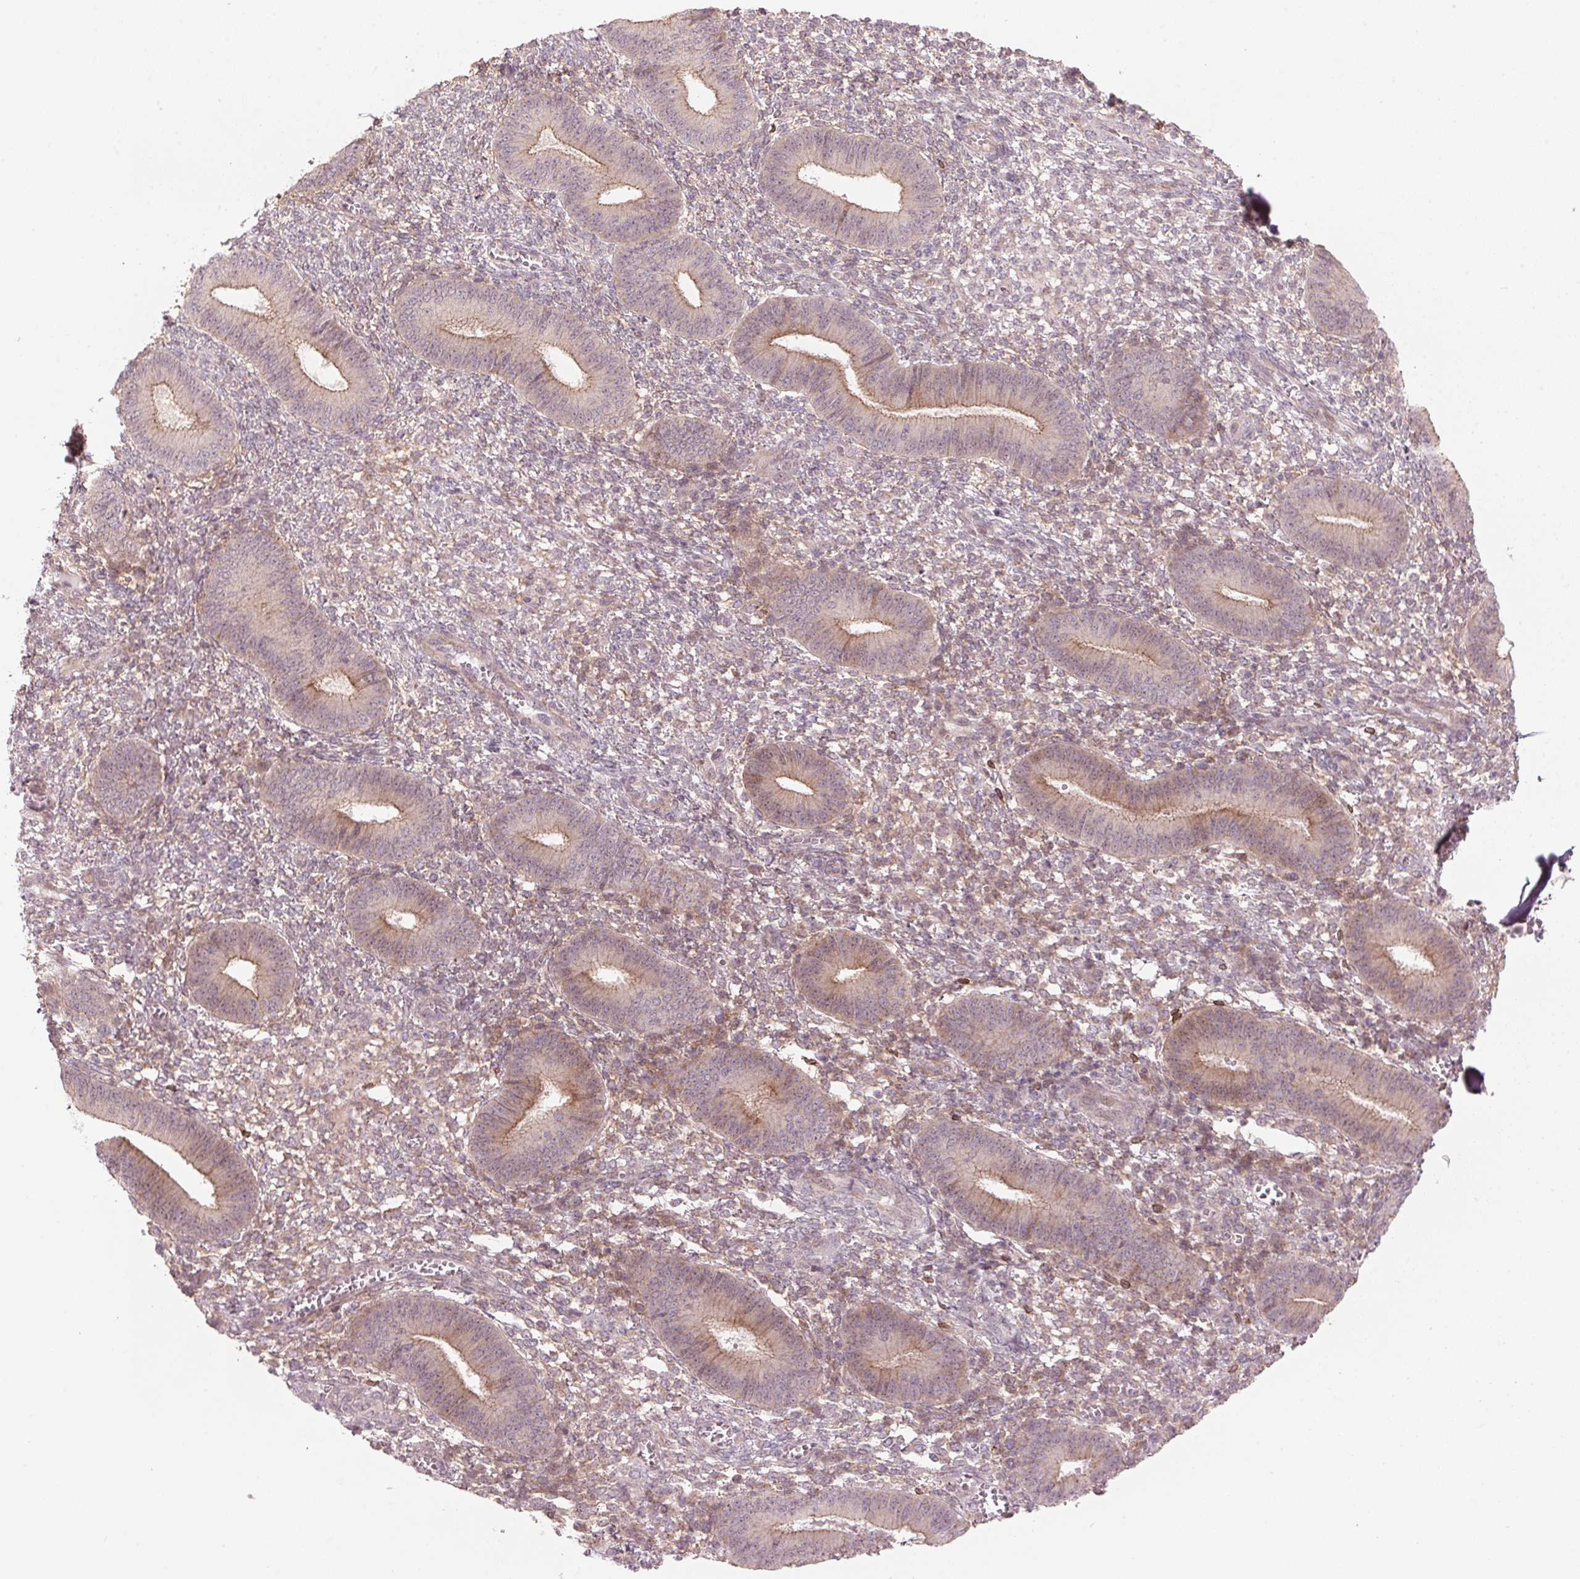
{"staining": {"intensity": "negative", "quantity": "none", "location": "none"}, "tissue": "endometrium", "cell_type": "Cells in endometrial stroma", "image_type": "normal", "snomed": [{"axis": "morphology", "description": "Normal tissue, NOS"}, {"axis": "topography", "description": "Endometrium"}], "caption": "The micrograph reveals no significant positivity in cells in endometrial stroma of endometrium.", "gene": "TMED6", "patient": {"sex": "female", "age": 42}}